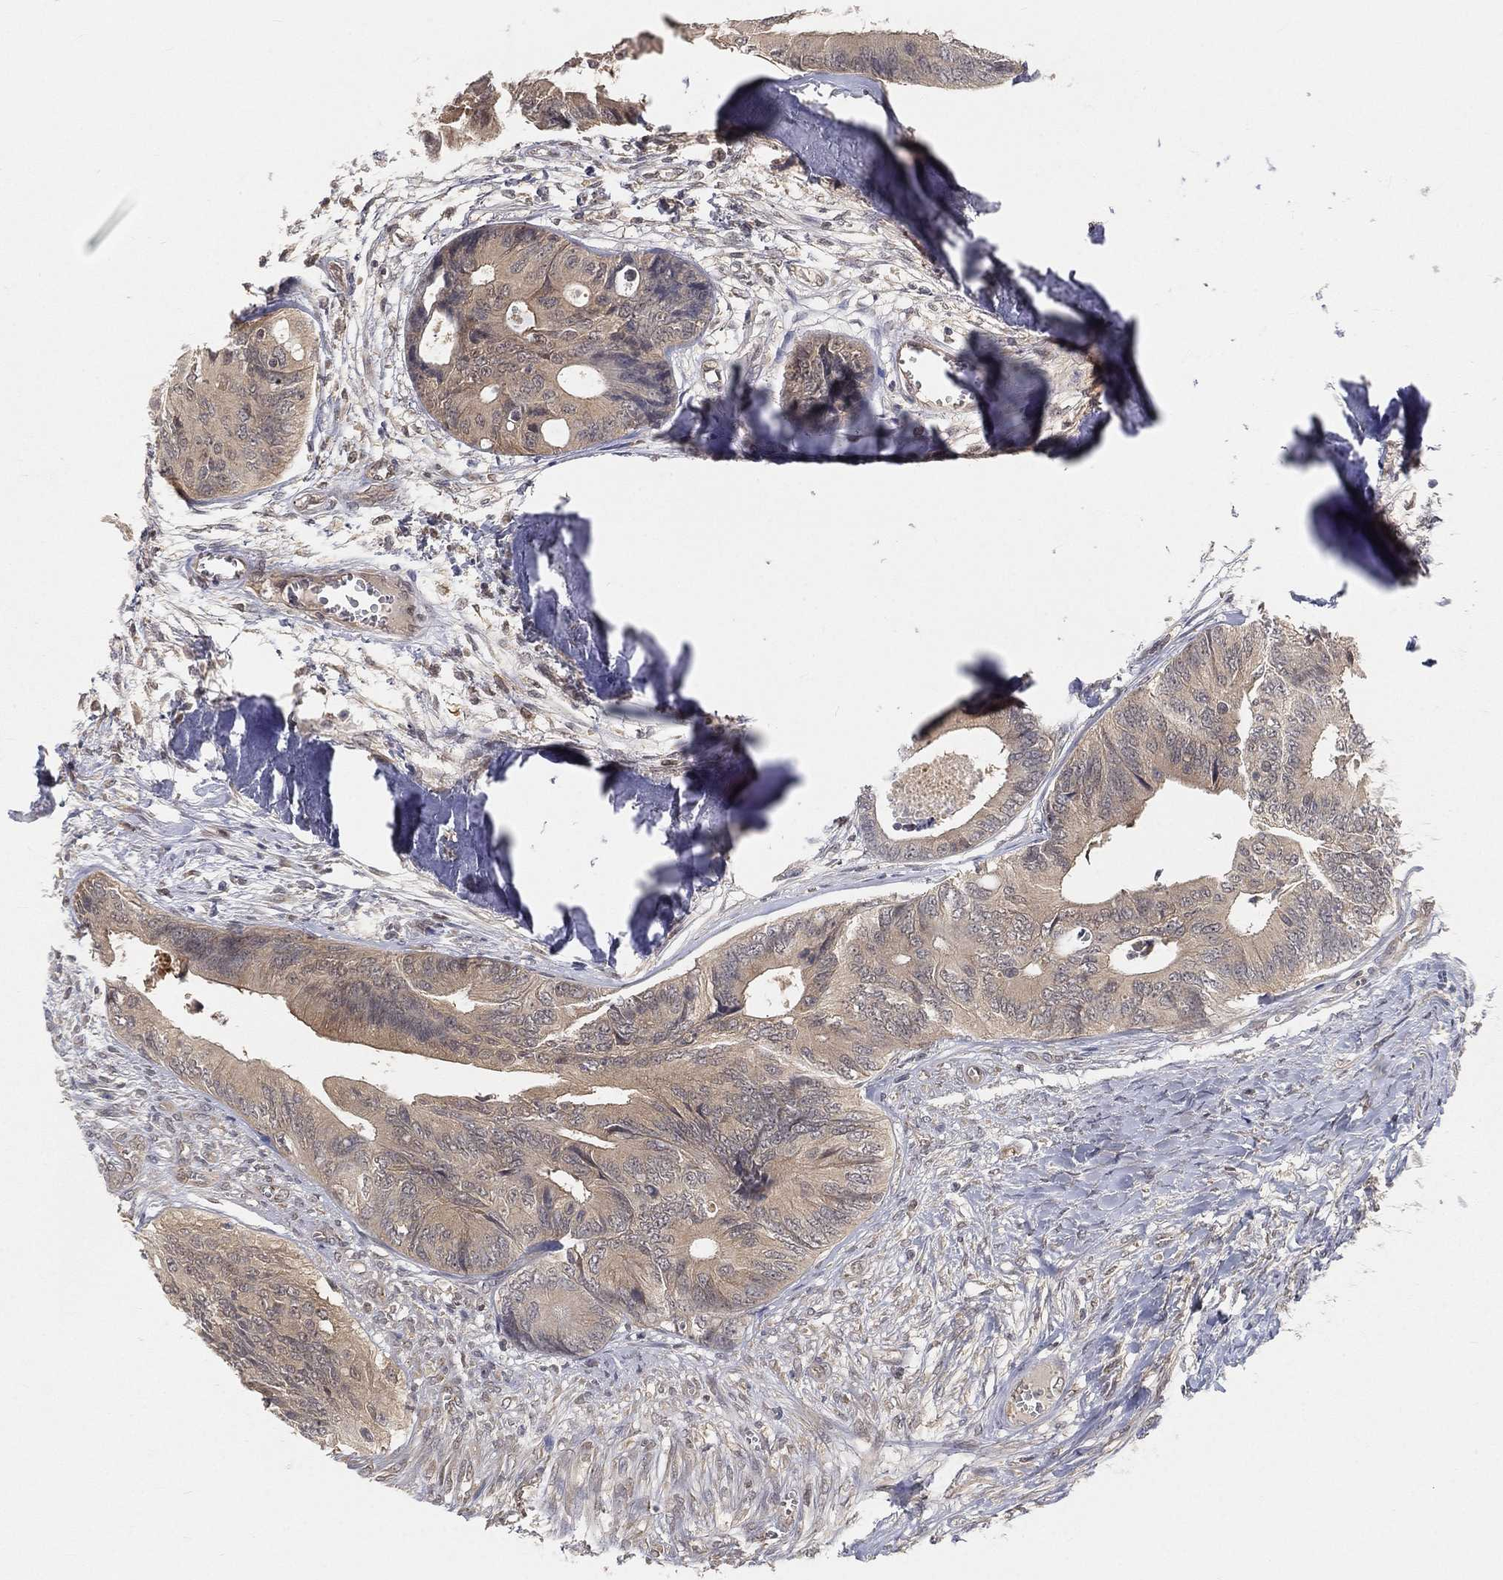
{"staining": {"intensity": "weak", "quantity": "25%-75%", "location": "cytoplasmic/membranous"}, "tissue": "colorectal cancer", "cell_type": "Tumor cells", "image_type": "cancer", "snomed": [{"axis": "morphology", "description": "Normal tissue, NOS"}, {"axis": "morphology", "description": "Adenocarcinoma, NOS"}, {"axis": "topography", "description": "Colon"}], "caption": "Immunohistochemical staining of human colorectal cancer (adenocarcinoma) demonstrates low levels of weak cytoplasmic/membranous staining in about 25%-75% of tumor cells.", "gene": "MAPK1", "patient": {"sex": "male", "age": 65}}